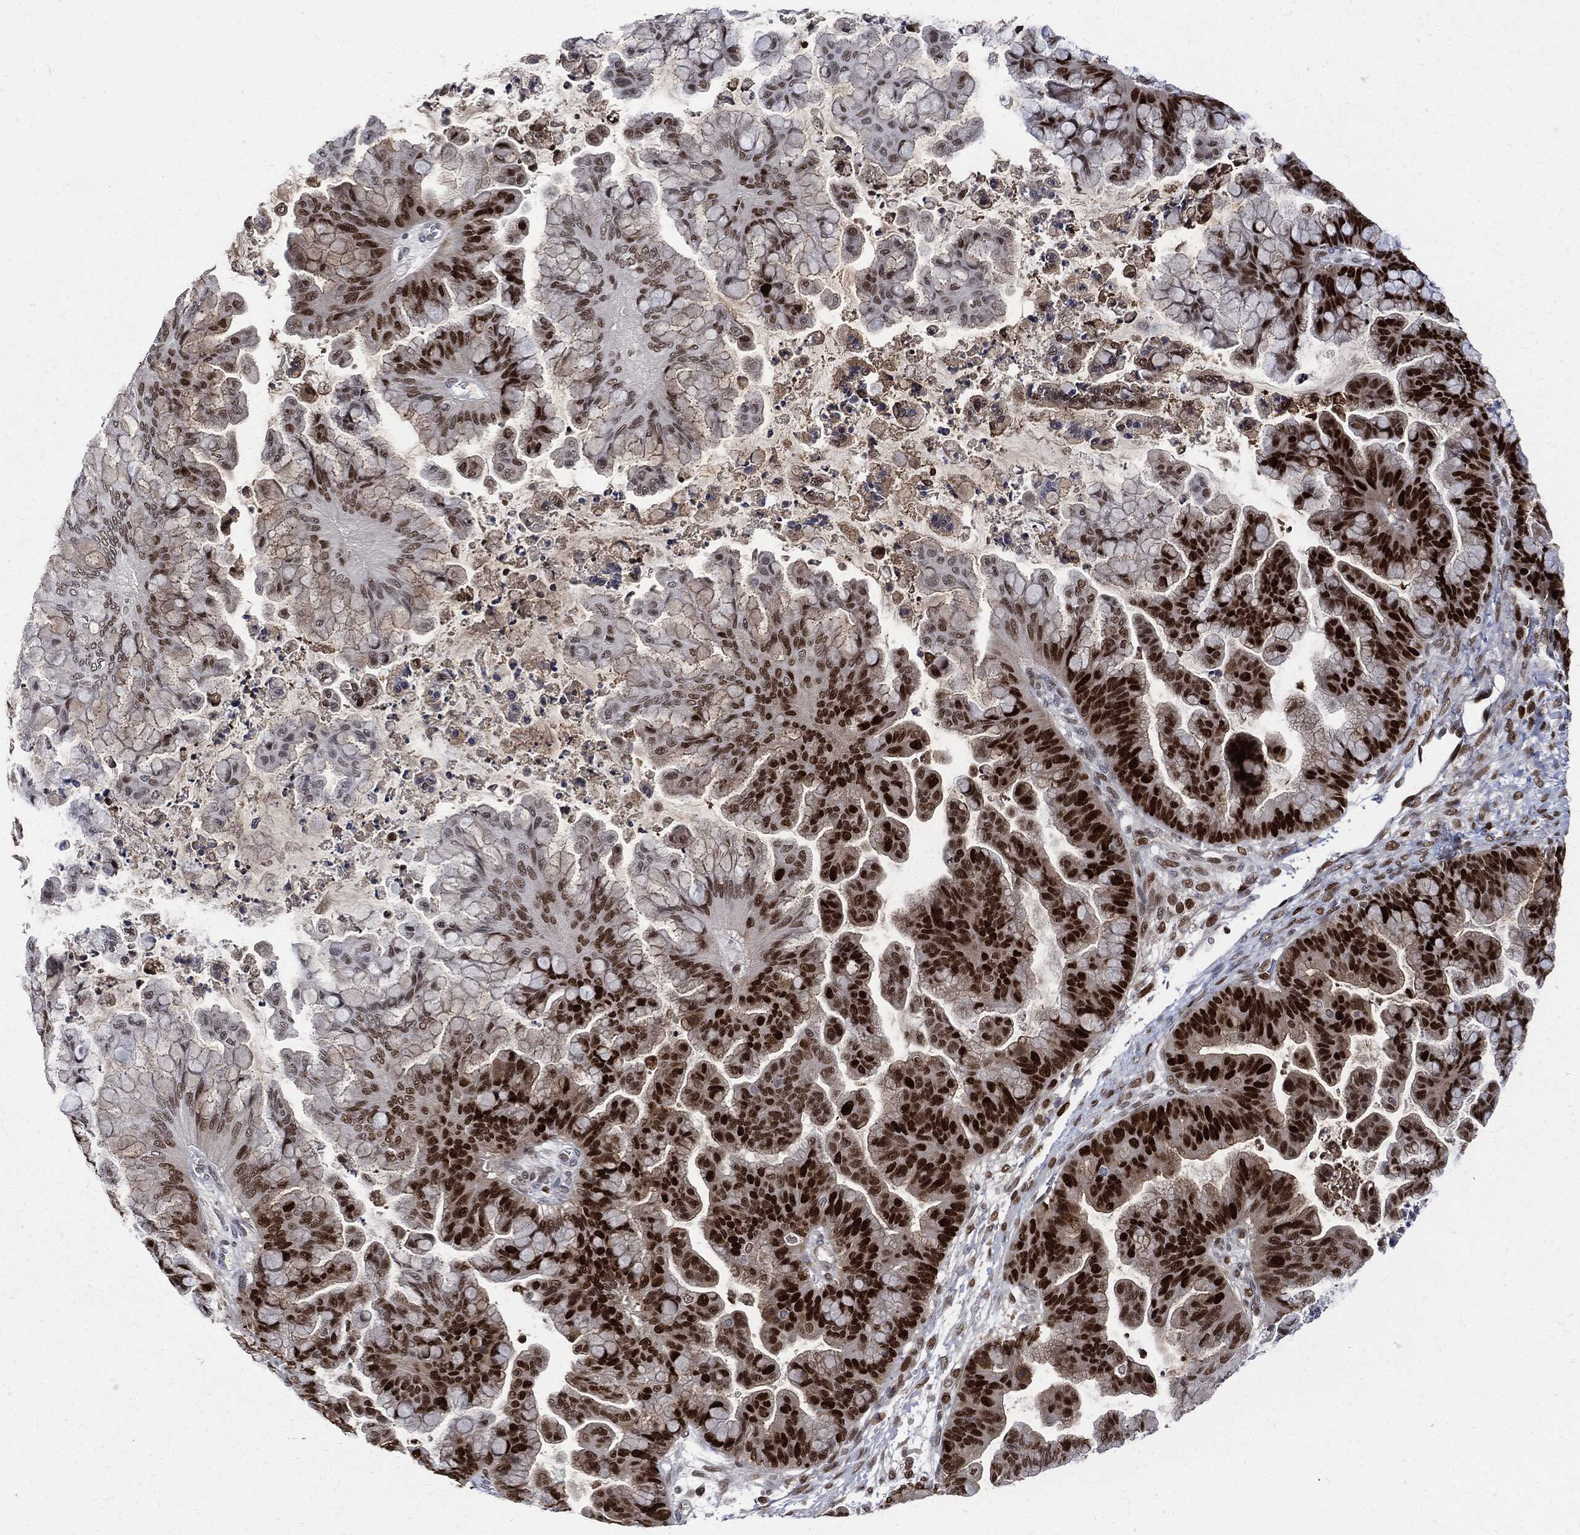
{"staining": {"intensity": "strong", "quantity": "25%-75%", "location": "nuclear"}, "tissue": "ovarian cancer", "cell_type": "Tumor cells", "image_type": "cancer", "snomed": [{"axis": "morphology", "description": "Cystadenocarcinoma, mucinous, NOS"}, {"axis": "topography", "description": "Ovary"}], "caption": "Protein expression analysis of mucinous cystadenocarcinoma (ovarian) exhibits strong nuclear positivity in about 25%-75% of tumor cells.", "gene": "PCNA", "patient": {"sex": "female", "age": 67}}